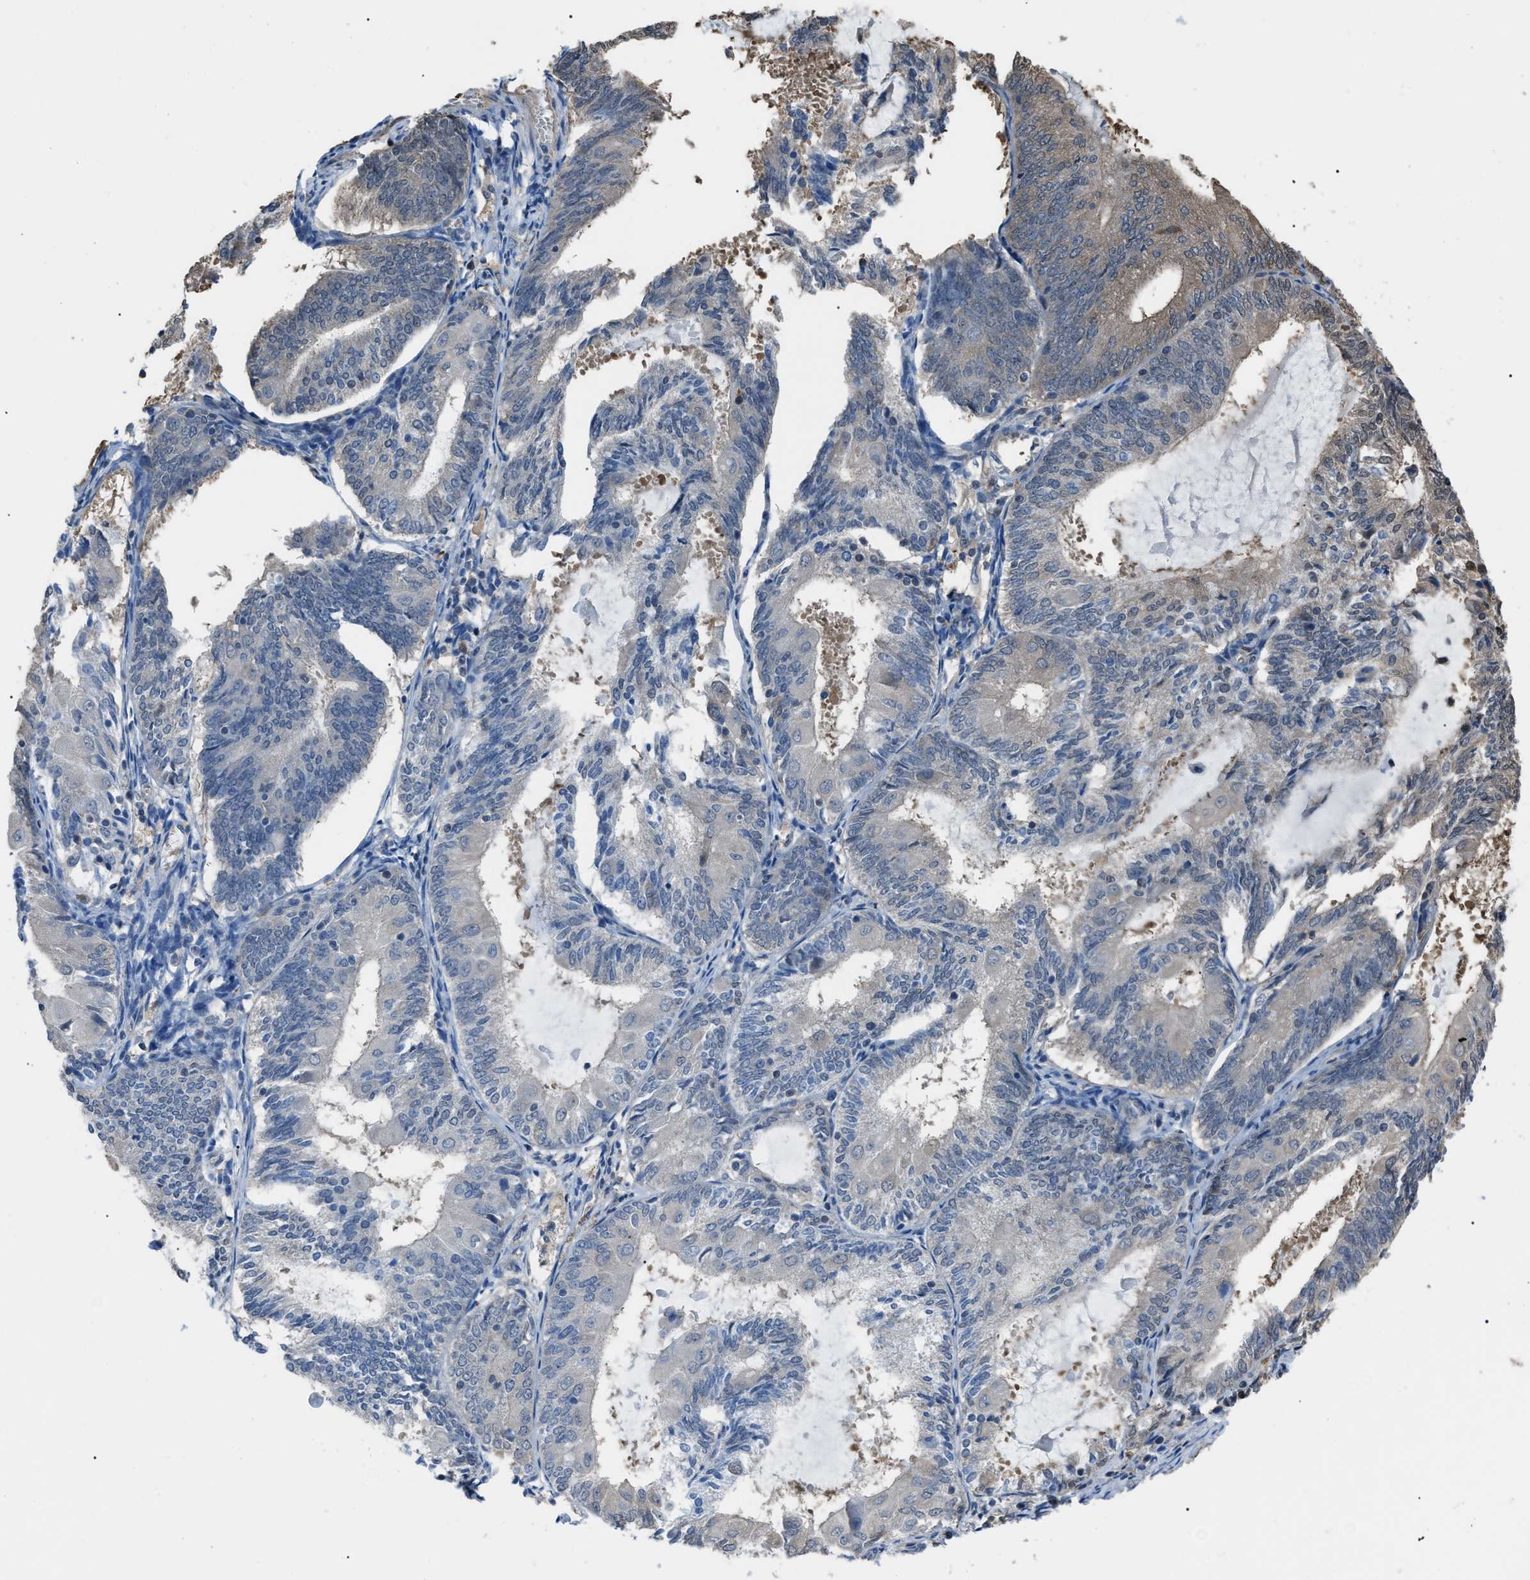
{"staining": {"intensity": "negative", "quantity": "none", "location": "none"}, "tissue": "endometrial cancer", "cell_type": "Tumor cells", "image_type": "cancer", "snomed": [{"axis": "morphology", "description": "Adenocarcinoma, NOS"}, {"axis": "topography", "description": "Endometrium"}], "caption": "High magnification brightfield microscopy of endometrial cancer (adenocarcinoma) stained with DAB (3,3'-diaminobenzidine) (brown) and counterstained with hematoxylin (blue): tumor cells show no significant staining. The staining was performed using DAB (3,3'-diaminobenzidine) to visualize the protein expression in brown, while the nuclei were stained in blue with hematoxylin (Magnification: 20x).", "gene": "PDCD5", "patient": {"sex": "female", "age": 81}}